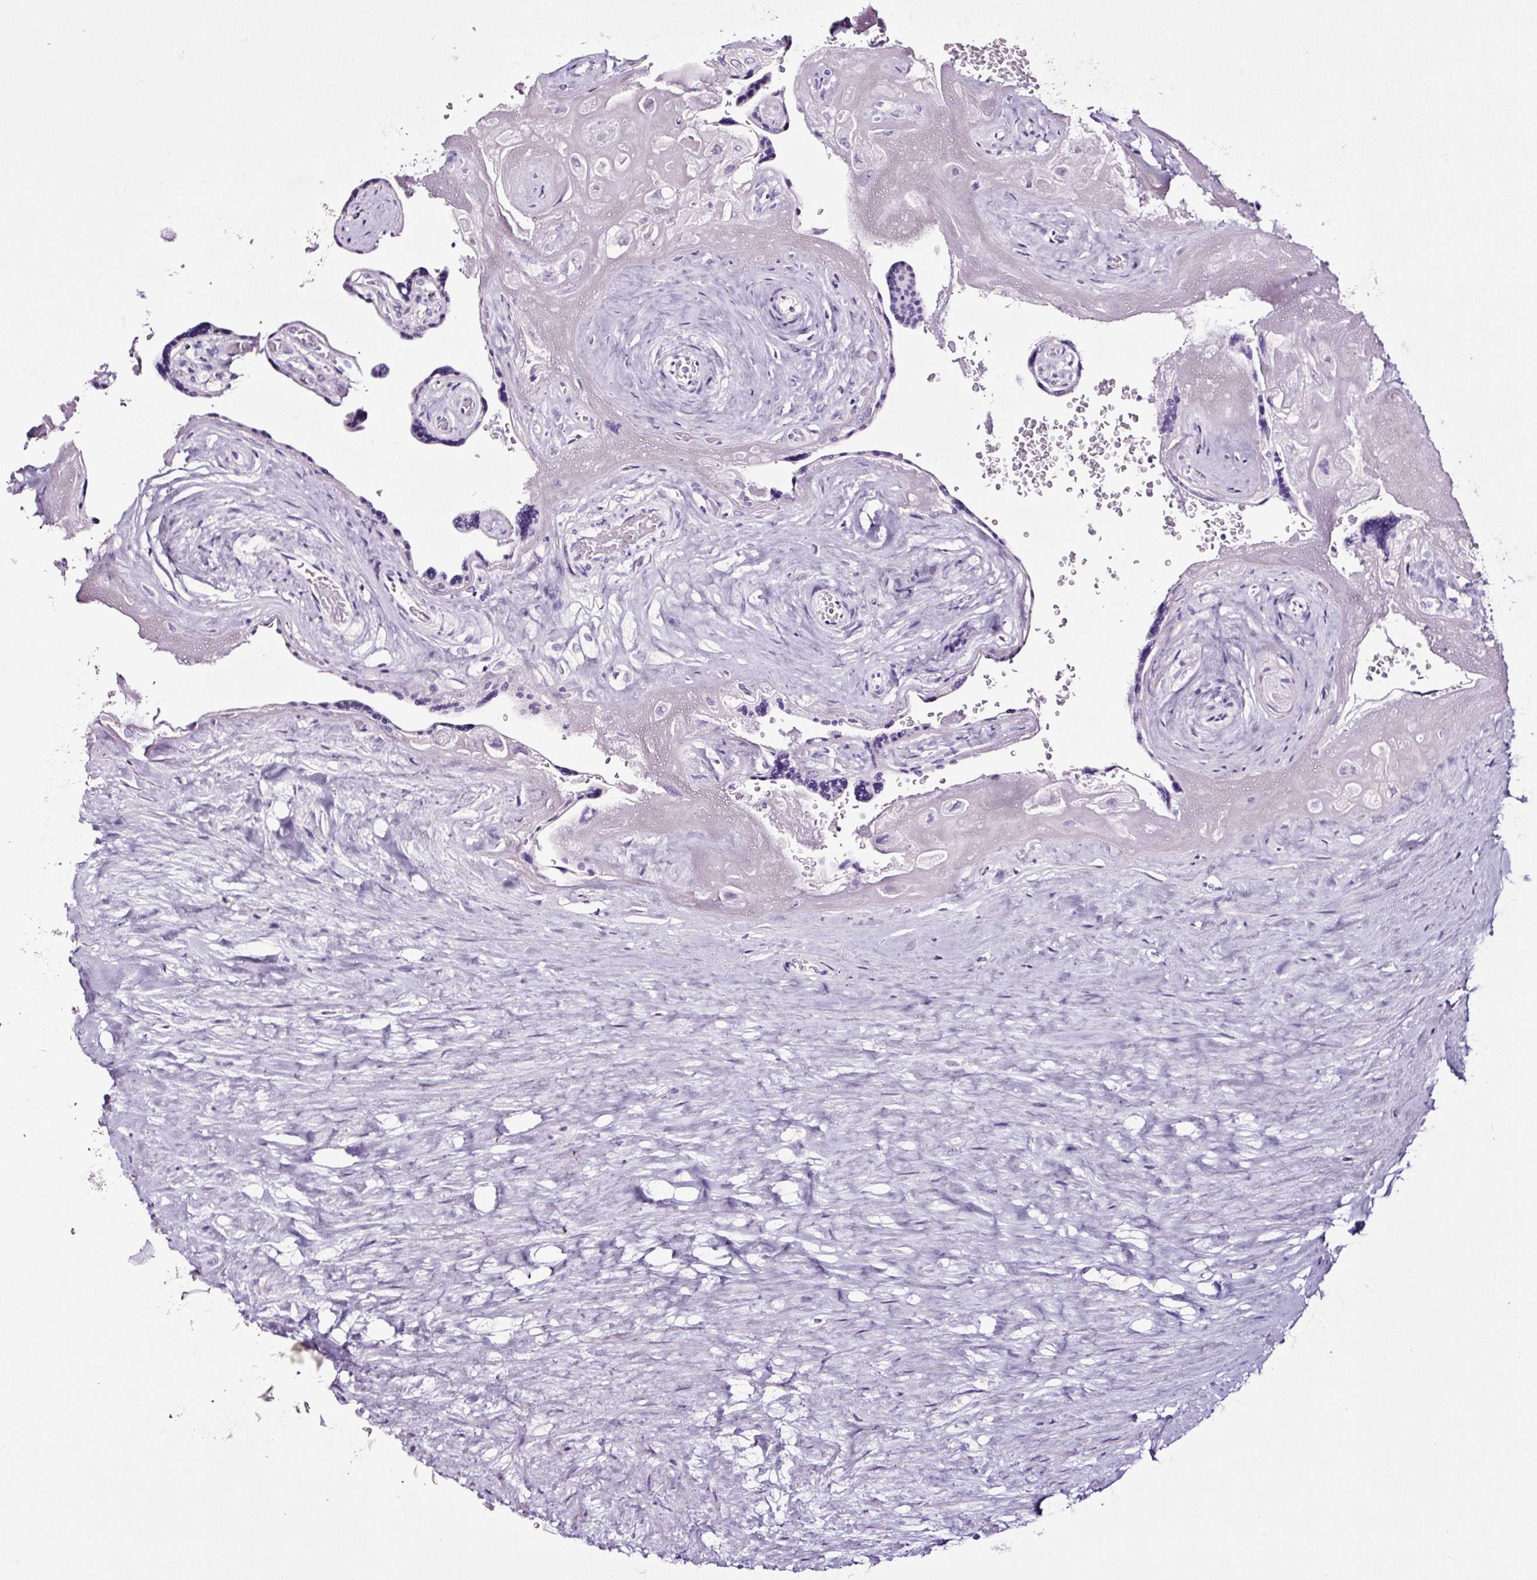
{"staining": {"intensity": "negative", "quantity": "none", "location": "none"}, "tissue": "placenta", "cell_type": "Decidual cells", "image_type": "normal", "snomed": [{"axis": "morphology", "description": "Normal tissue, NOS"}, {"axis": "topography", "description": "Placenta"}], "caption": "IHC of unremarkable human placenta shows no staining in decidual cells.", "gene": "NPHS2", "patient": {"sex": "female", "age": 32}}